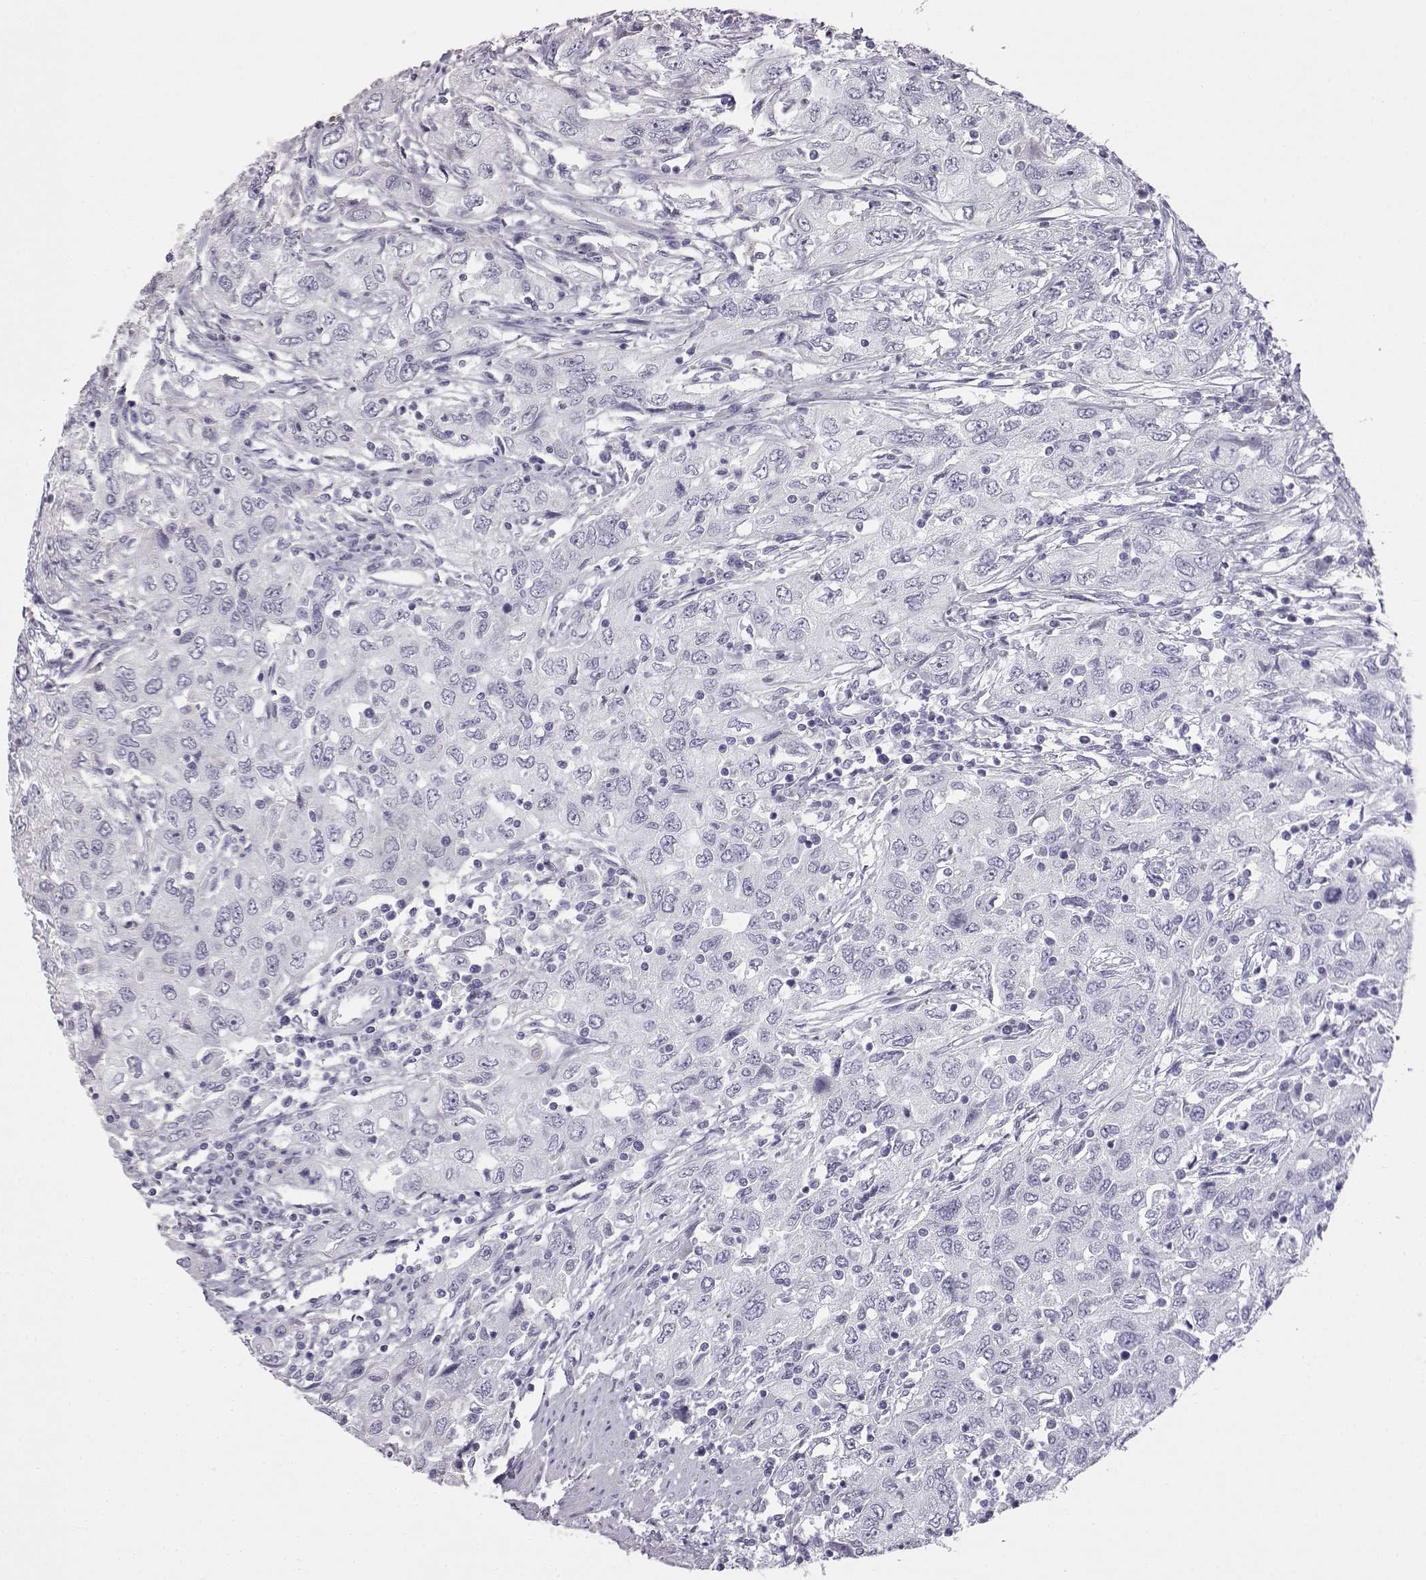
{"staining": {"intensity": "negative", "quantity": "none", "location": "none"}, "tissue": "urothelial cancer", "cell_type": "Tumor cells", "image_type": "cancer", "snomed": [{"axis": "morphology", "description": "Urothelial carcinoma, High grade"}, {"axis": "topography", "description": "Urinary bladder"}], "caption": "A histopathology image of human urothelial cancer is negative for staining in tumor cells. Nuclei are stained in blue.", "gene": "VGF", "patient": {"sex": "male", "age": 76}}